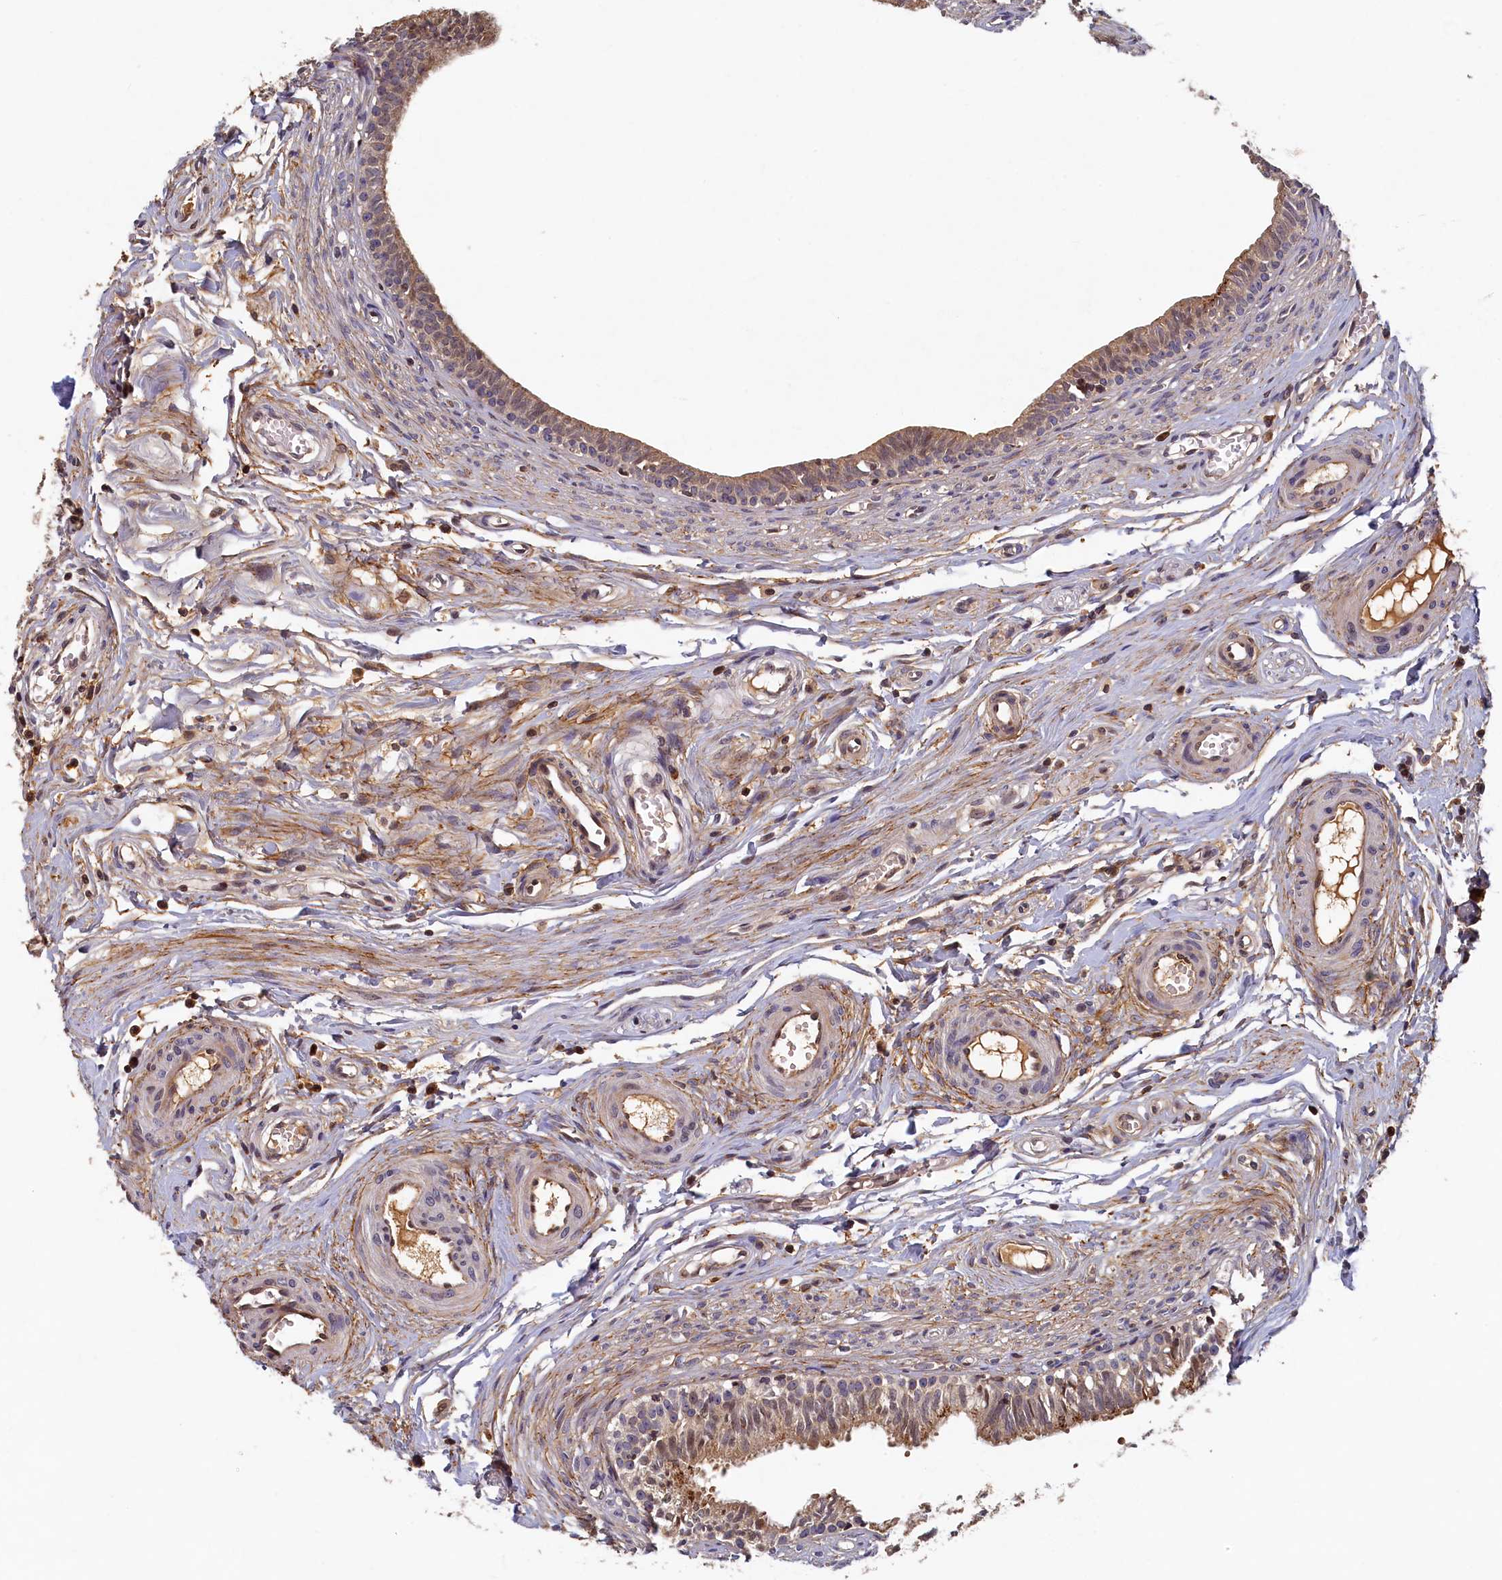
{"staining": {"intensity": "moderate", "quantity": "<25%", "location": "cytoplasmic/membranous"}, "tissue": "epididymis", "cell_type": "Glandular cells", "image_type": "normal", "snomed": [{"axis": "morphology", "description": "Normal tissue, NOS"}, {"axis": "topography", "description": "Epididymis, spermatic cord, NOS"}], "caption": "A high-resolution histopathology image shows immunohistochemistry staining of normal epididymis, which demonstrates moderate cytoplasmic/membranous positivity in about <25% of glandular cells.", "gene": "LCMT2", "patient": {"sex": "male", "age": 22}}